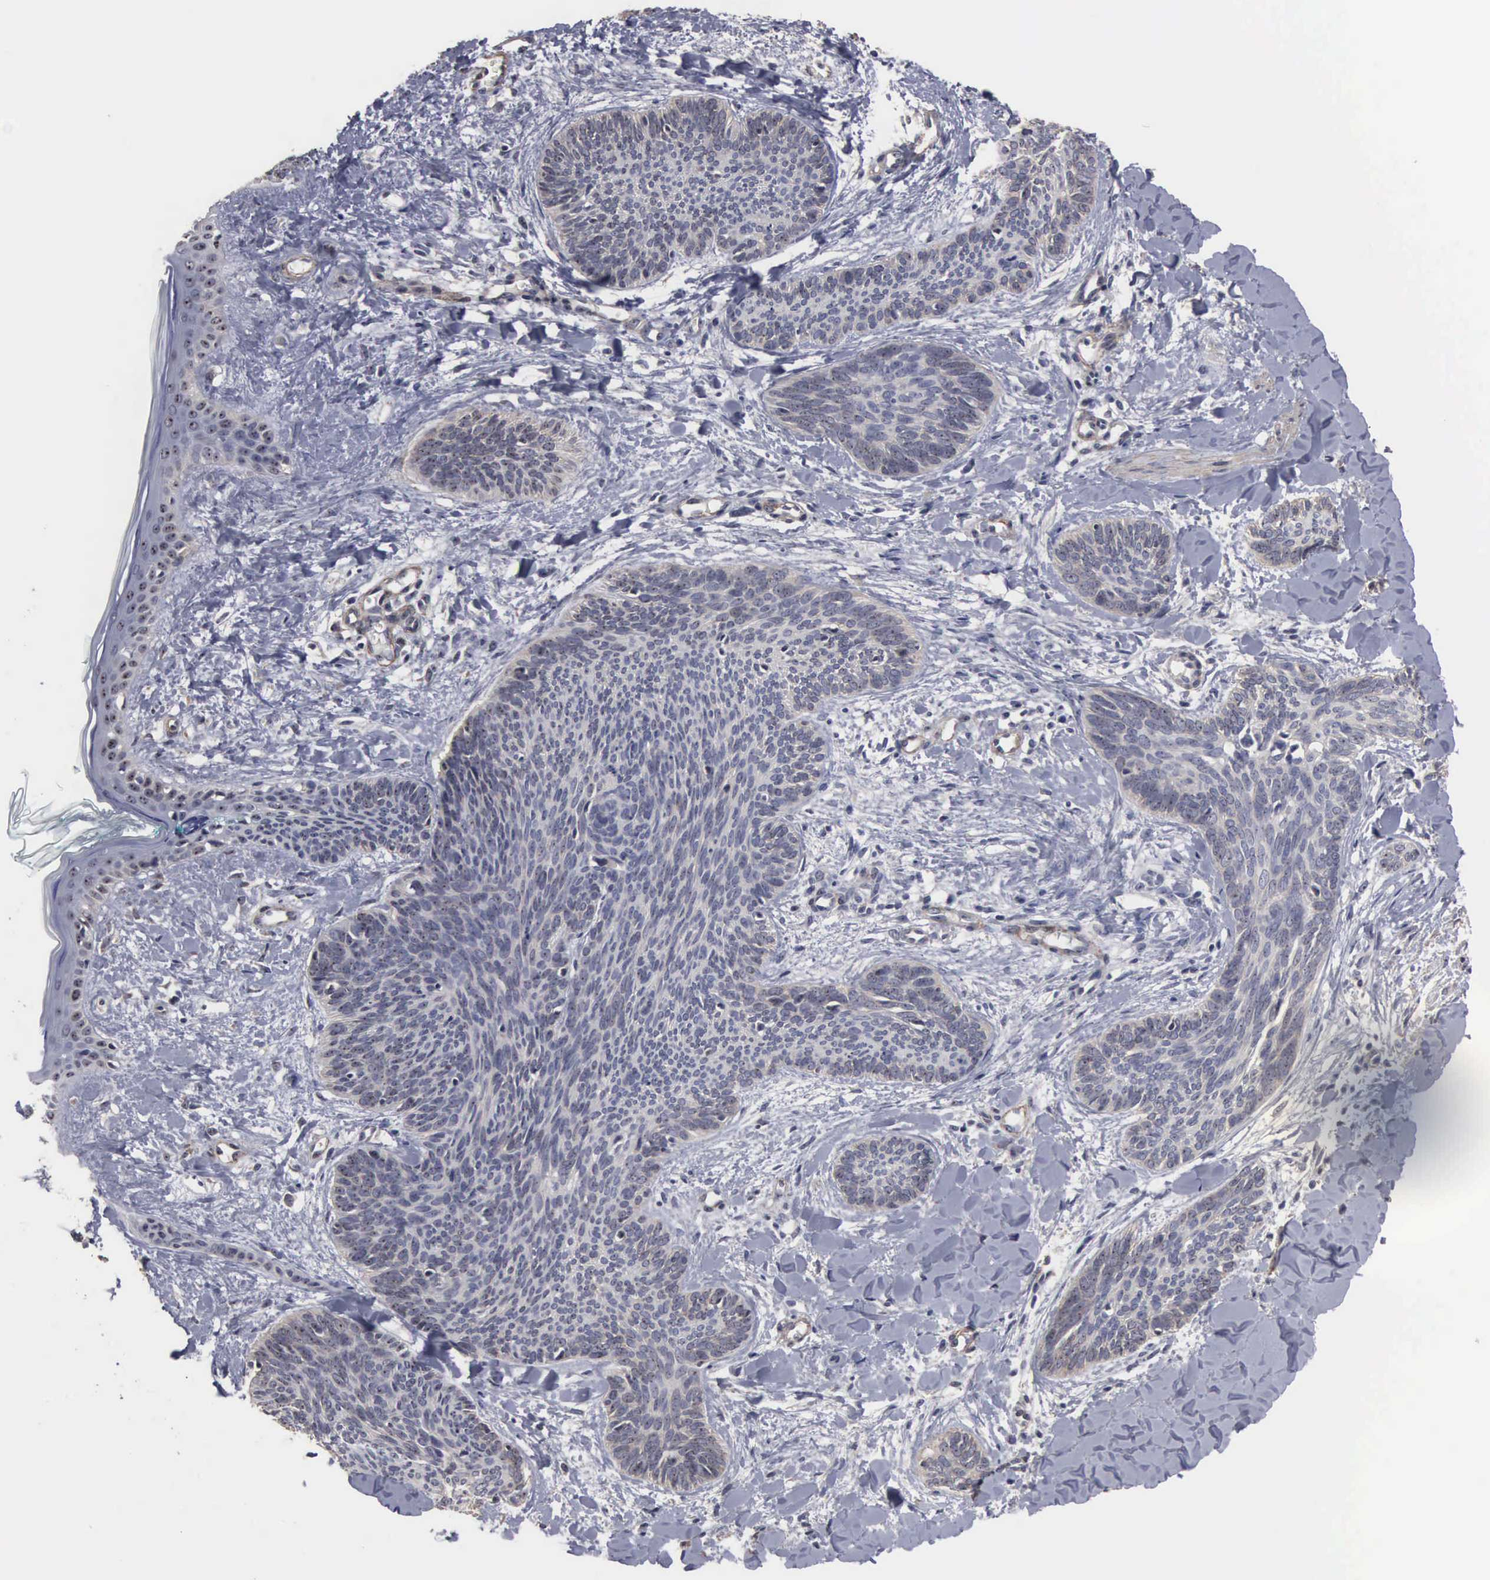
{"staining": {"intensity": "weak", "quantity": "25%-75%", "location": "cytoplasmic/membranous,nuclear"}, "tissue": "skin cancer", "cell_type": "Tumor cells", "image_type": "cancer", "snomed": [{"axis": "morphology", "description": "Basal cell carcinoma"}, {"axis": "topography", "description": "Skin"}], "caption": "Approximately 25%-75% of tumor cells in skin cancer (basal cell carcinoma) display weak cytoplasmic/membranous and nuclear protein staining as visualized by brown immunohistochemical staining.", "gene": "NGDN", "patient": {"sex": "female", "age": 81}}